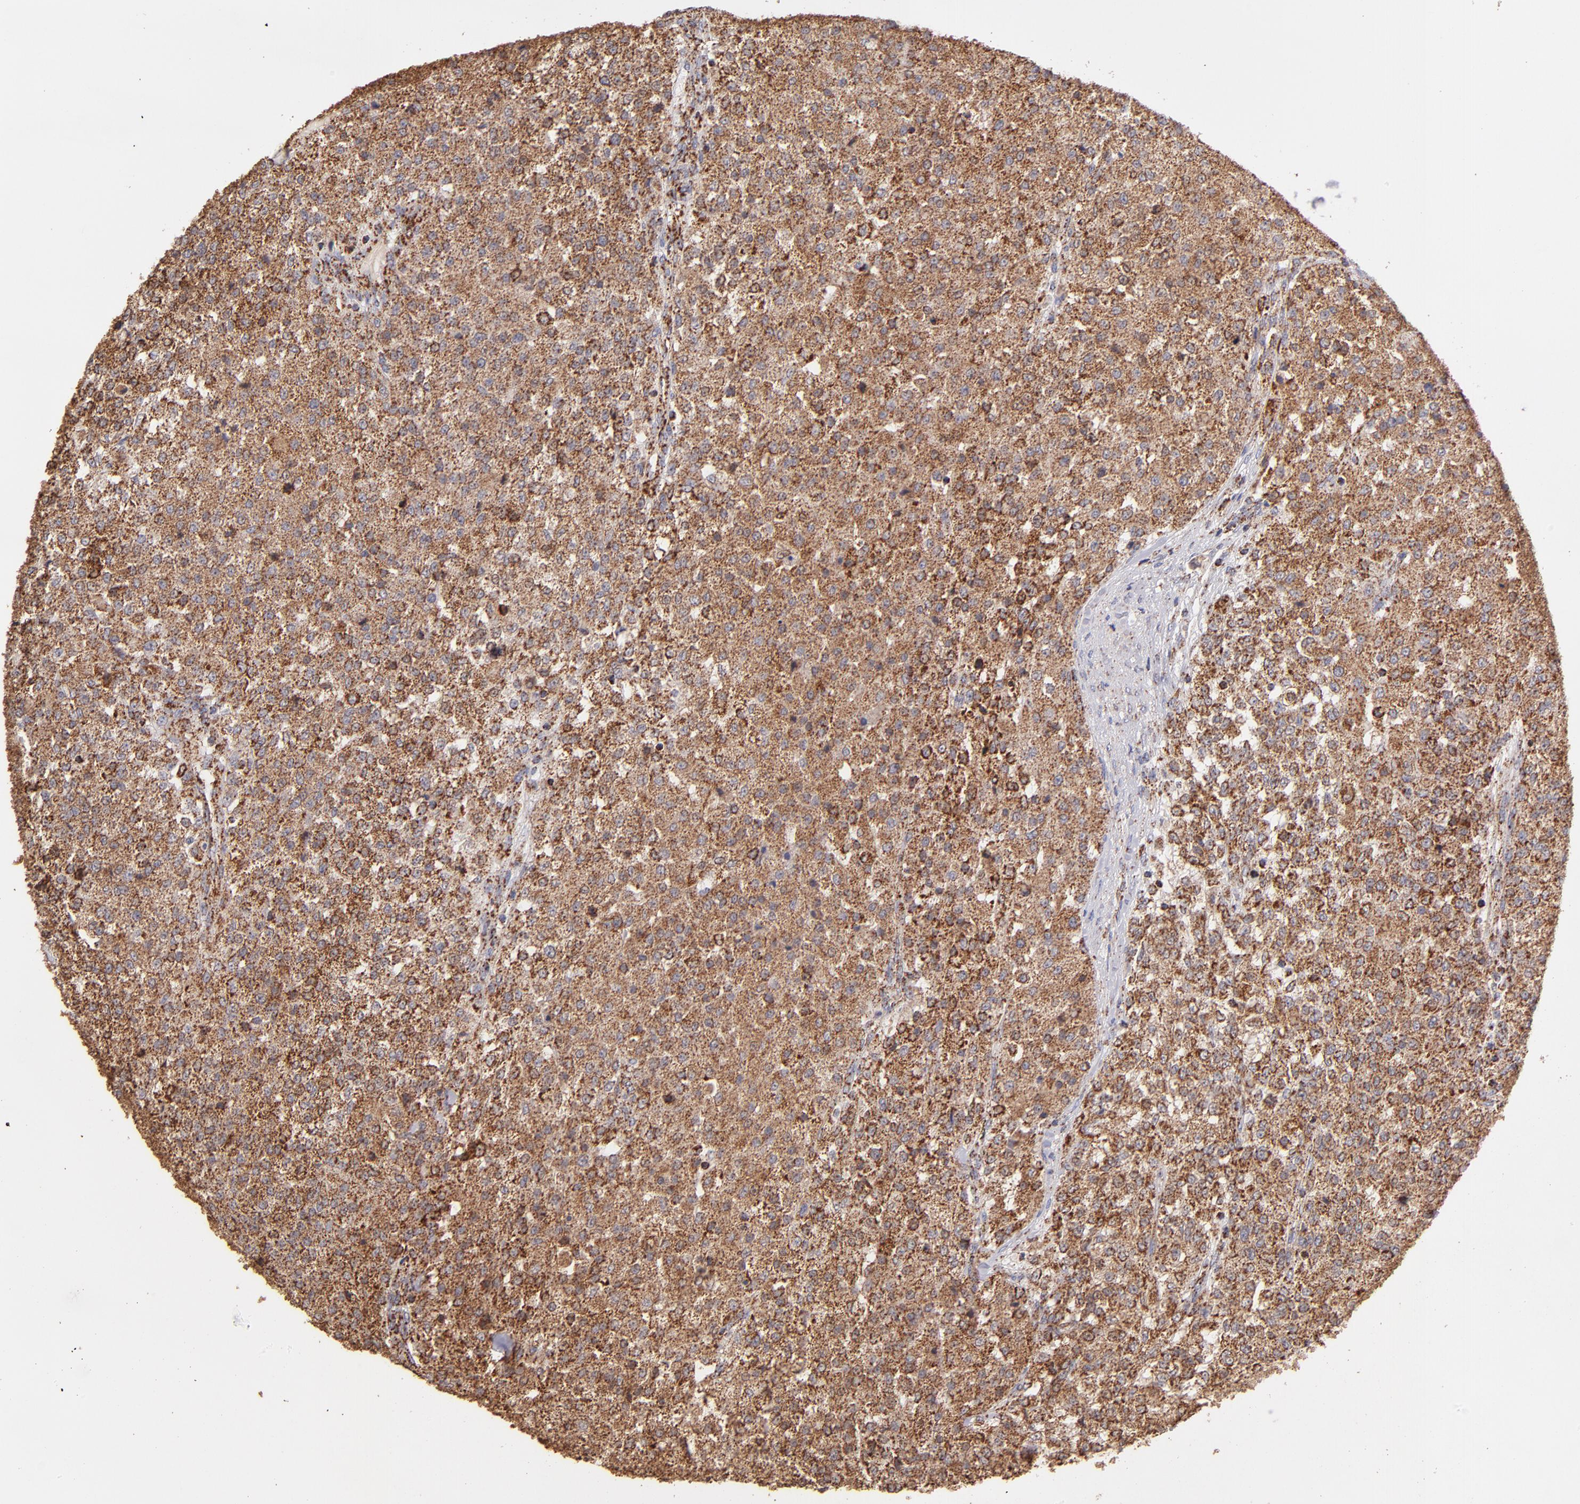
{"staining": {"intensity": "moderate", "quantity": ">75%", "location": "cytoplasmic/membranous"}, "tissue": "testis cancer", "cell_type": "Tumor cells", "image_type": "cancer", "snomed": [{"axis": "morphology", "description": "Seminoma, NOS"}, {"axis": "topography", "description": "Testis"}], "caption": "This is a micrograph of immunohistochemistry (IHC) staining of seminoma (testis), which shows moderate staining in the cytoplasmic/membranous of tumor cells.", "gene": "DLST", "patient": {"sex": "male", "age": 59}}